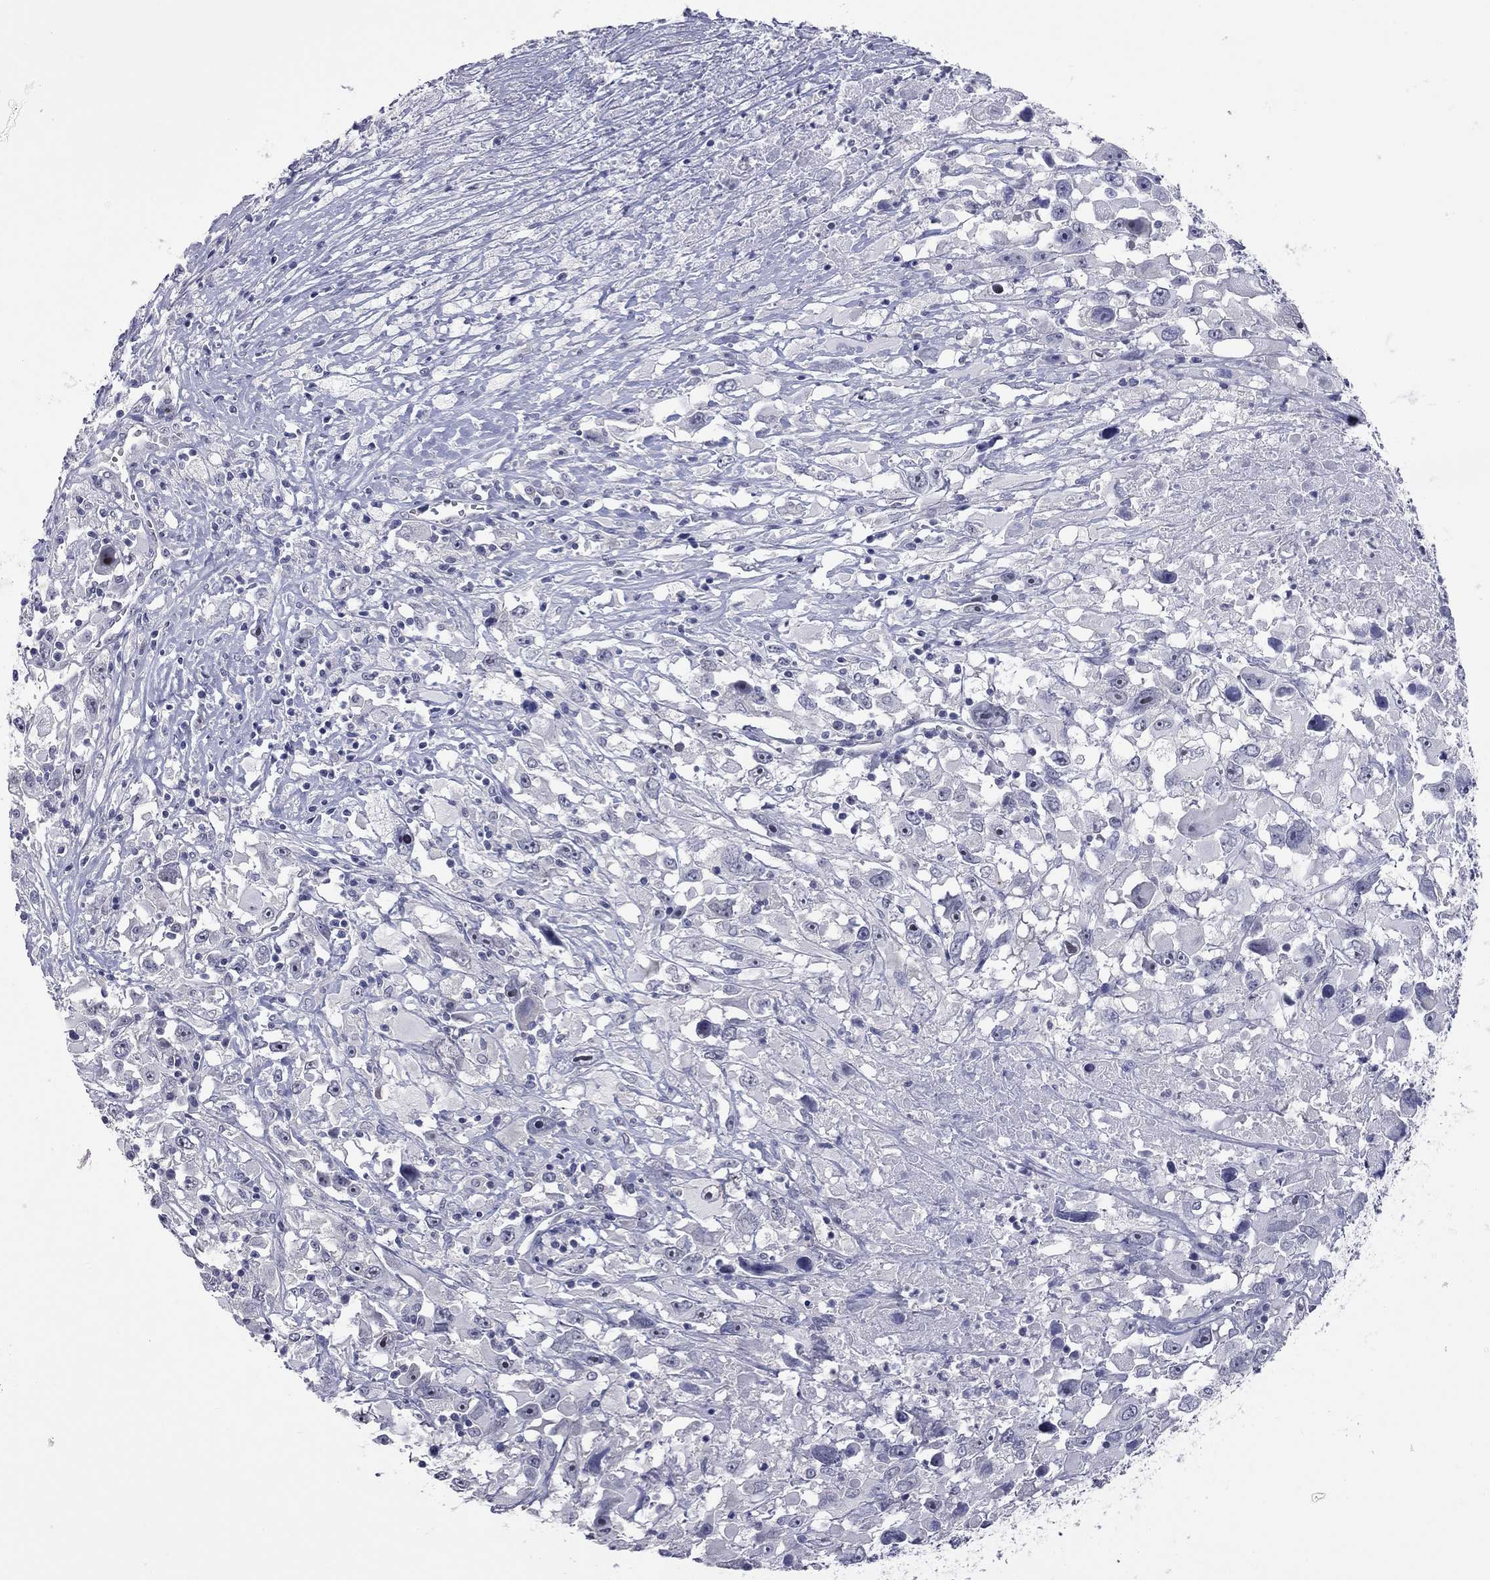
{"staining": {"intensity": "negative", "quantity": "none", "location": "none"}, "tissue": "melanoma", "cell_type": "Tumor cells", "image_type": "cancer", "snomed": [{"axis": "morphology", "description": "Malignant melanoma, Metastatic site"}, {"axis": "topography", "description": "Soft tissue"}], "caption": "Melanoma was stained to show a protein in brown. There is no significant staining in tumor cells.", "gene": "SHOC2", "patient": {"sex": "male", "age": 50}}